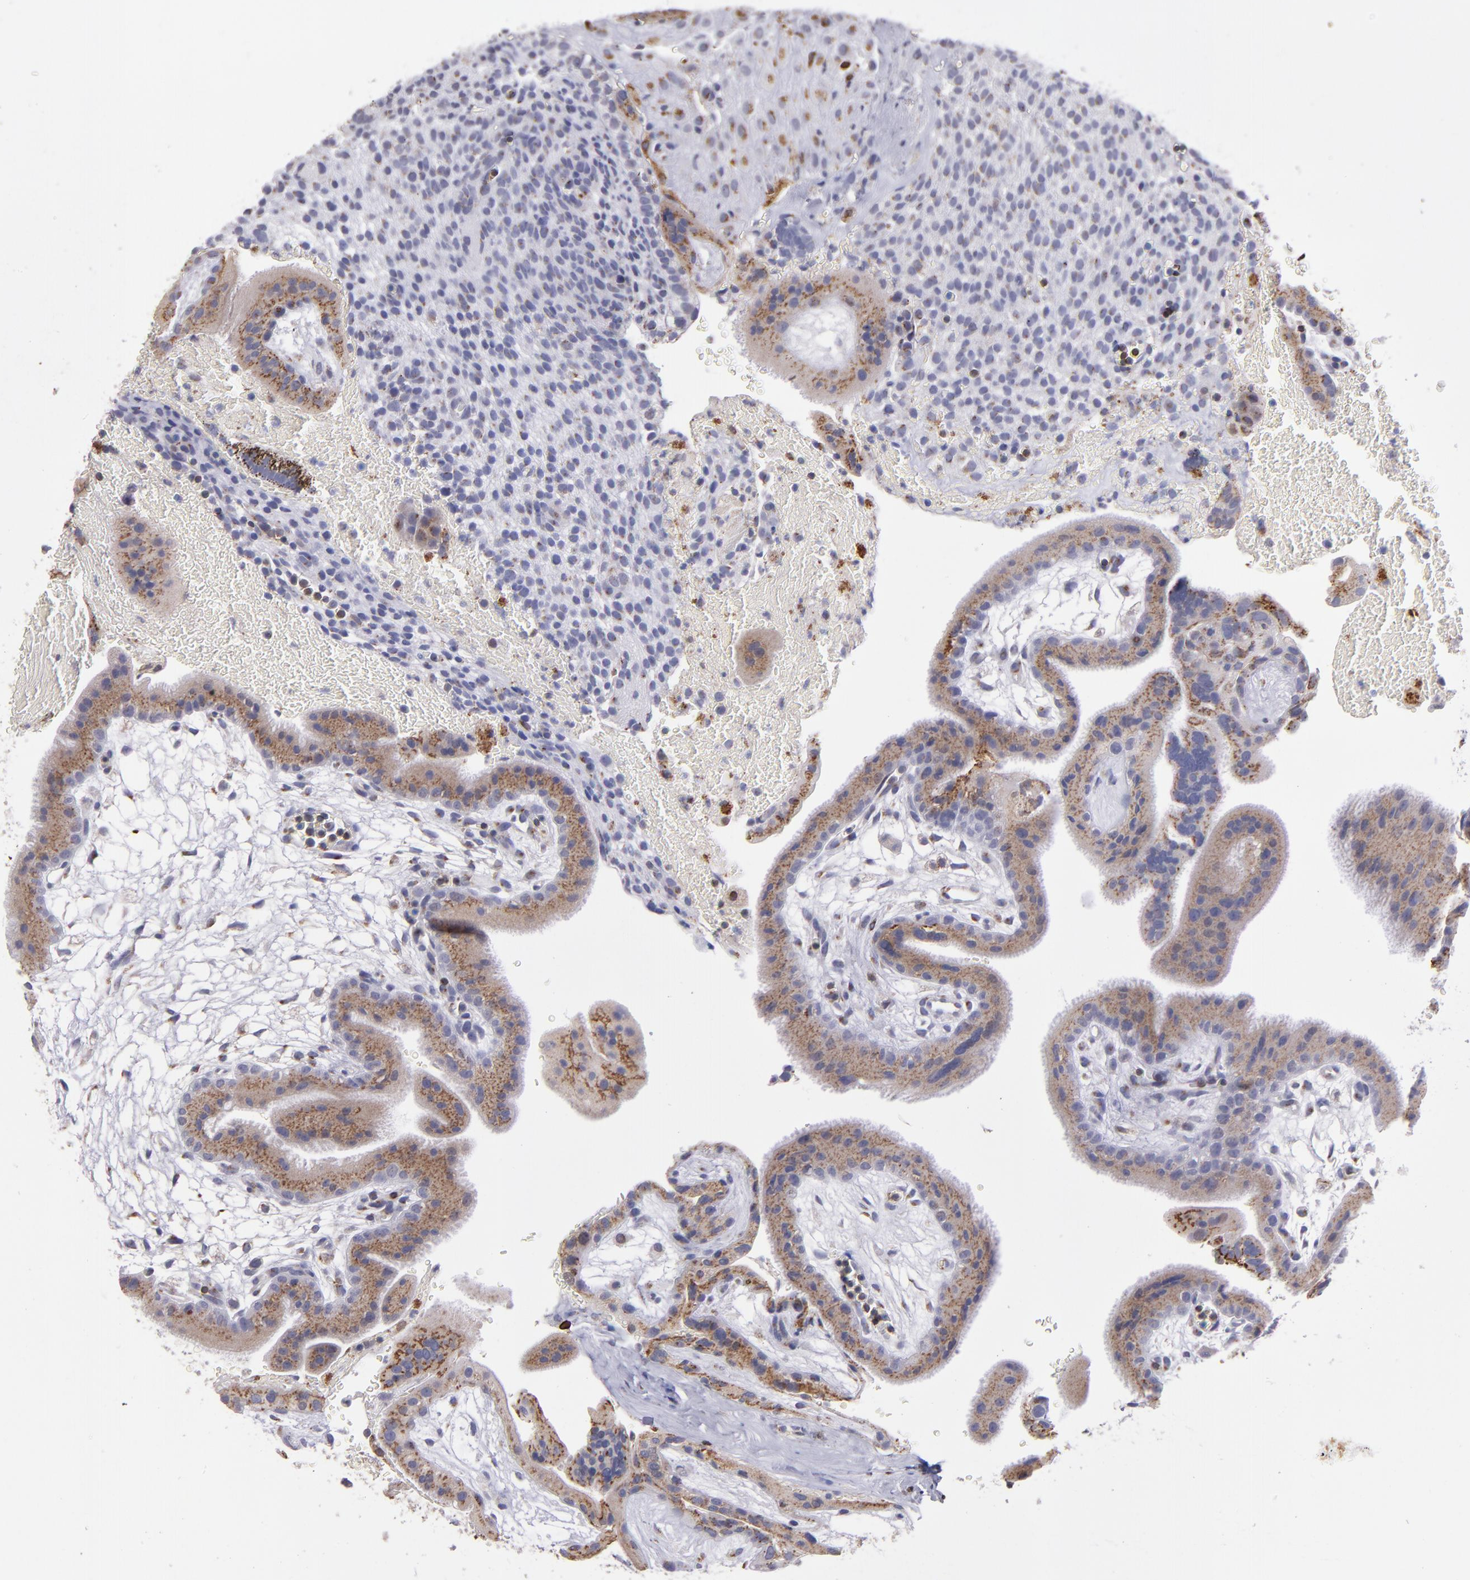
{"staining": {"intensity": "moderate", "quantity": ">75%", "location": "cytoplasmic/membranous"}, "tissue": "placenta", "cell_type": "Trophoblastic cells", "image_type": "normal", "snomed": [{"axis": "morphology", "description": "Normal tissue, NOS"}, {"axis": "topography", "description": "Placenta"}], "caption": "The photomicrograph displays immunohistochemical staining of unremarkable placenta. There is moderate cytoplasmic/membranous positivity is present in approximately >75% of trophoblastic cells.", "gene": "PTGS1", "patient": {"sex": "female", "age": 19}}